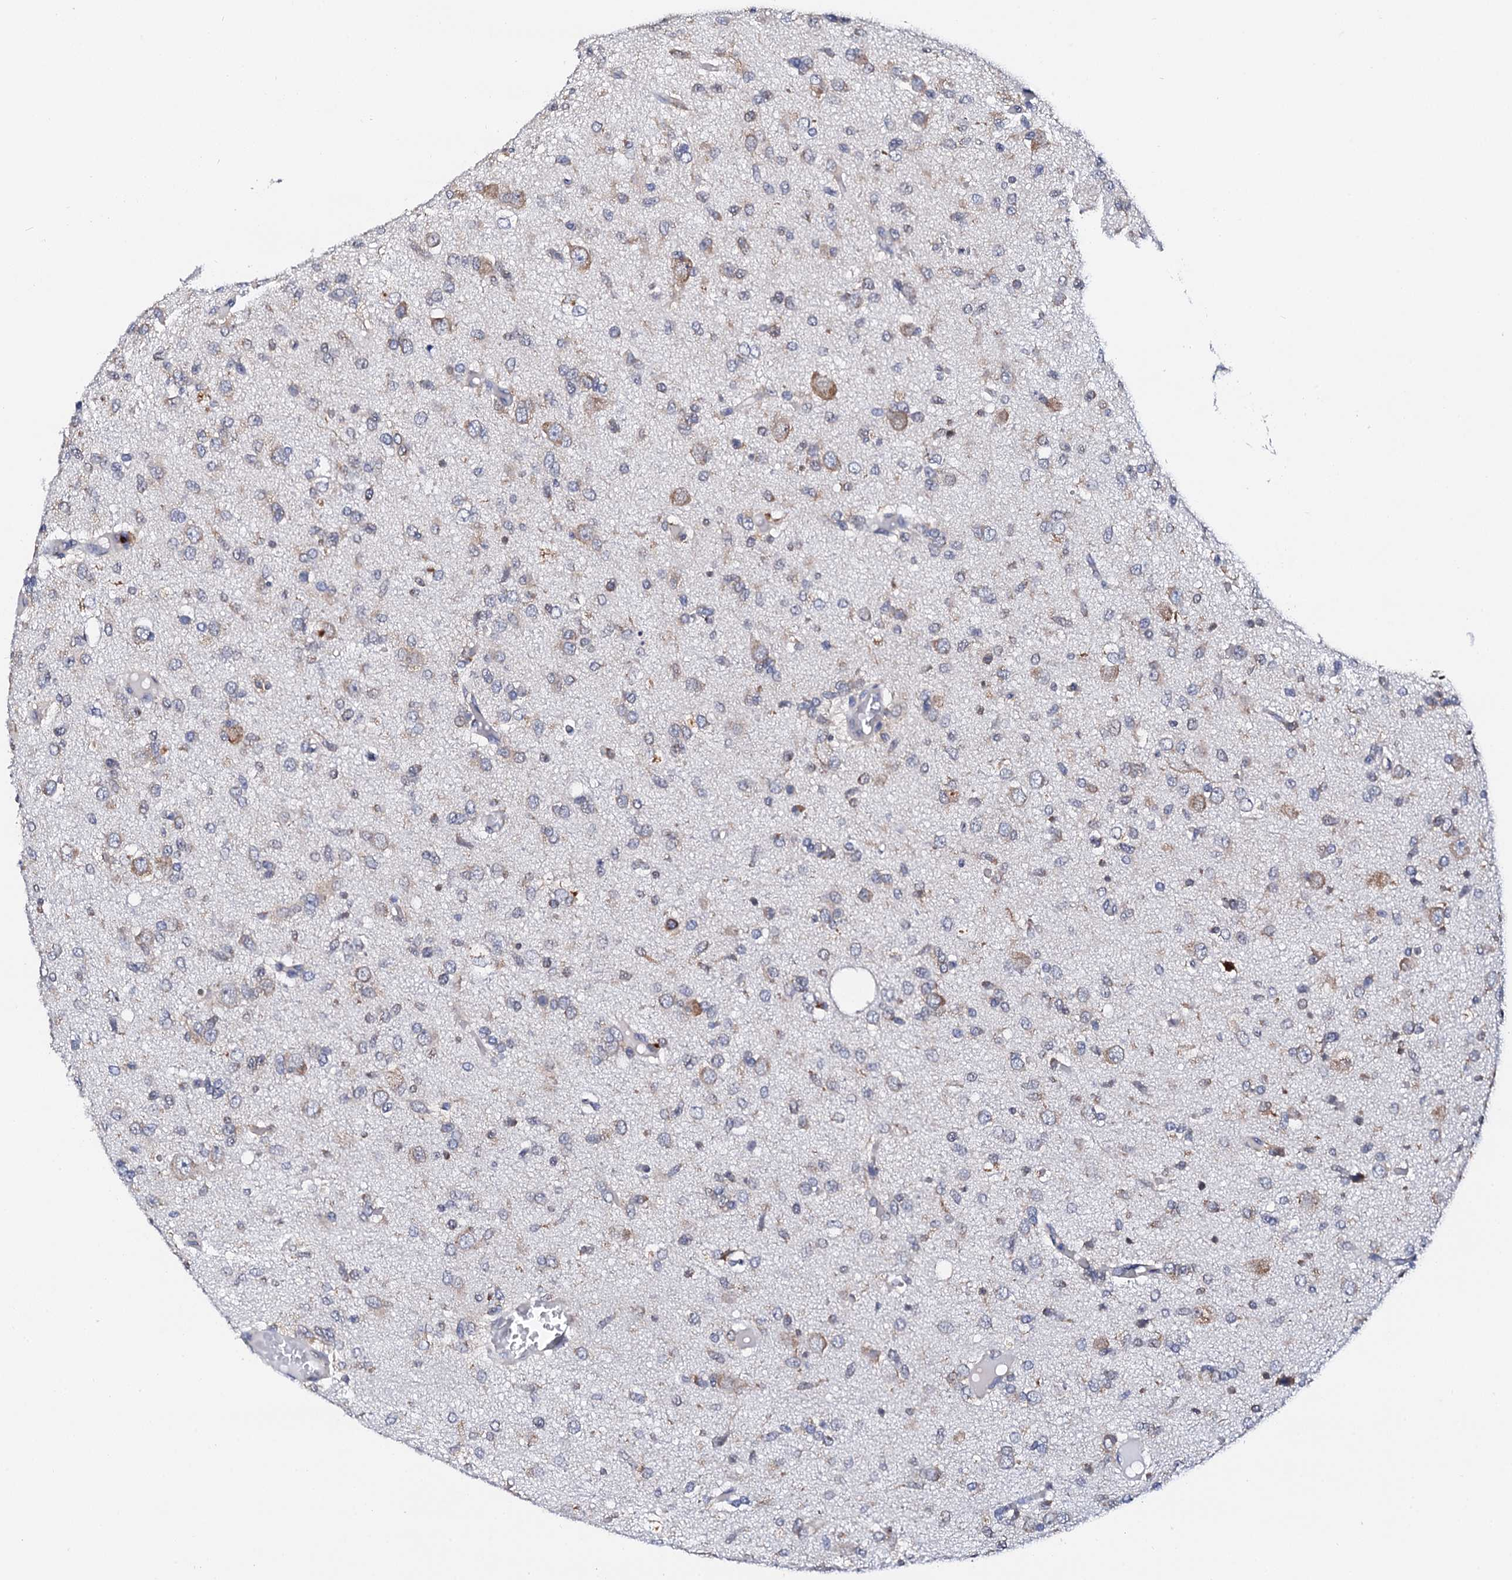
{"staining": {"intensity": "weak", "quantity": "25%-75%", "location": "cytoplasmic/membranous"}, "tissue": "glioma", "cell_type": "Tumor cells", "image_type": "cancer", "snomed": [{"axis": "morphology", "description": "Glioma, malignant, High grade"}, {"axis": "topography", "description": "Brain"}], "caption": "Human malignant glioma (high-grade) stained with a protein marker shows weak staining in tumor cells.", "gene": "NUP58", "patient": {"sex": "female", "age": 59}}